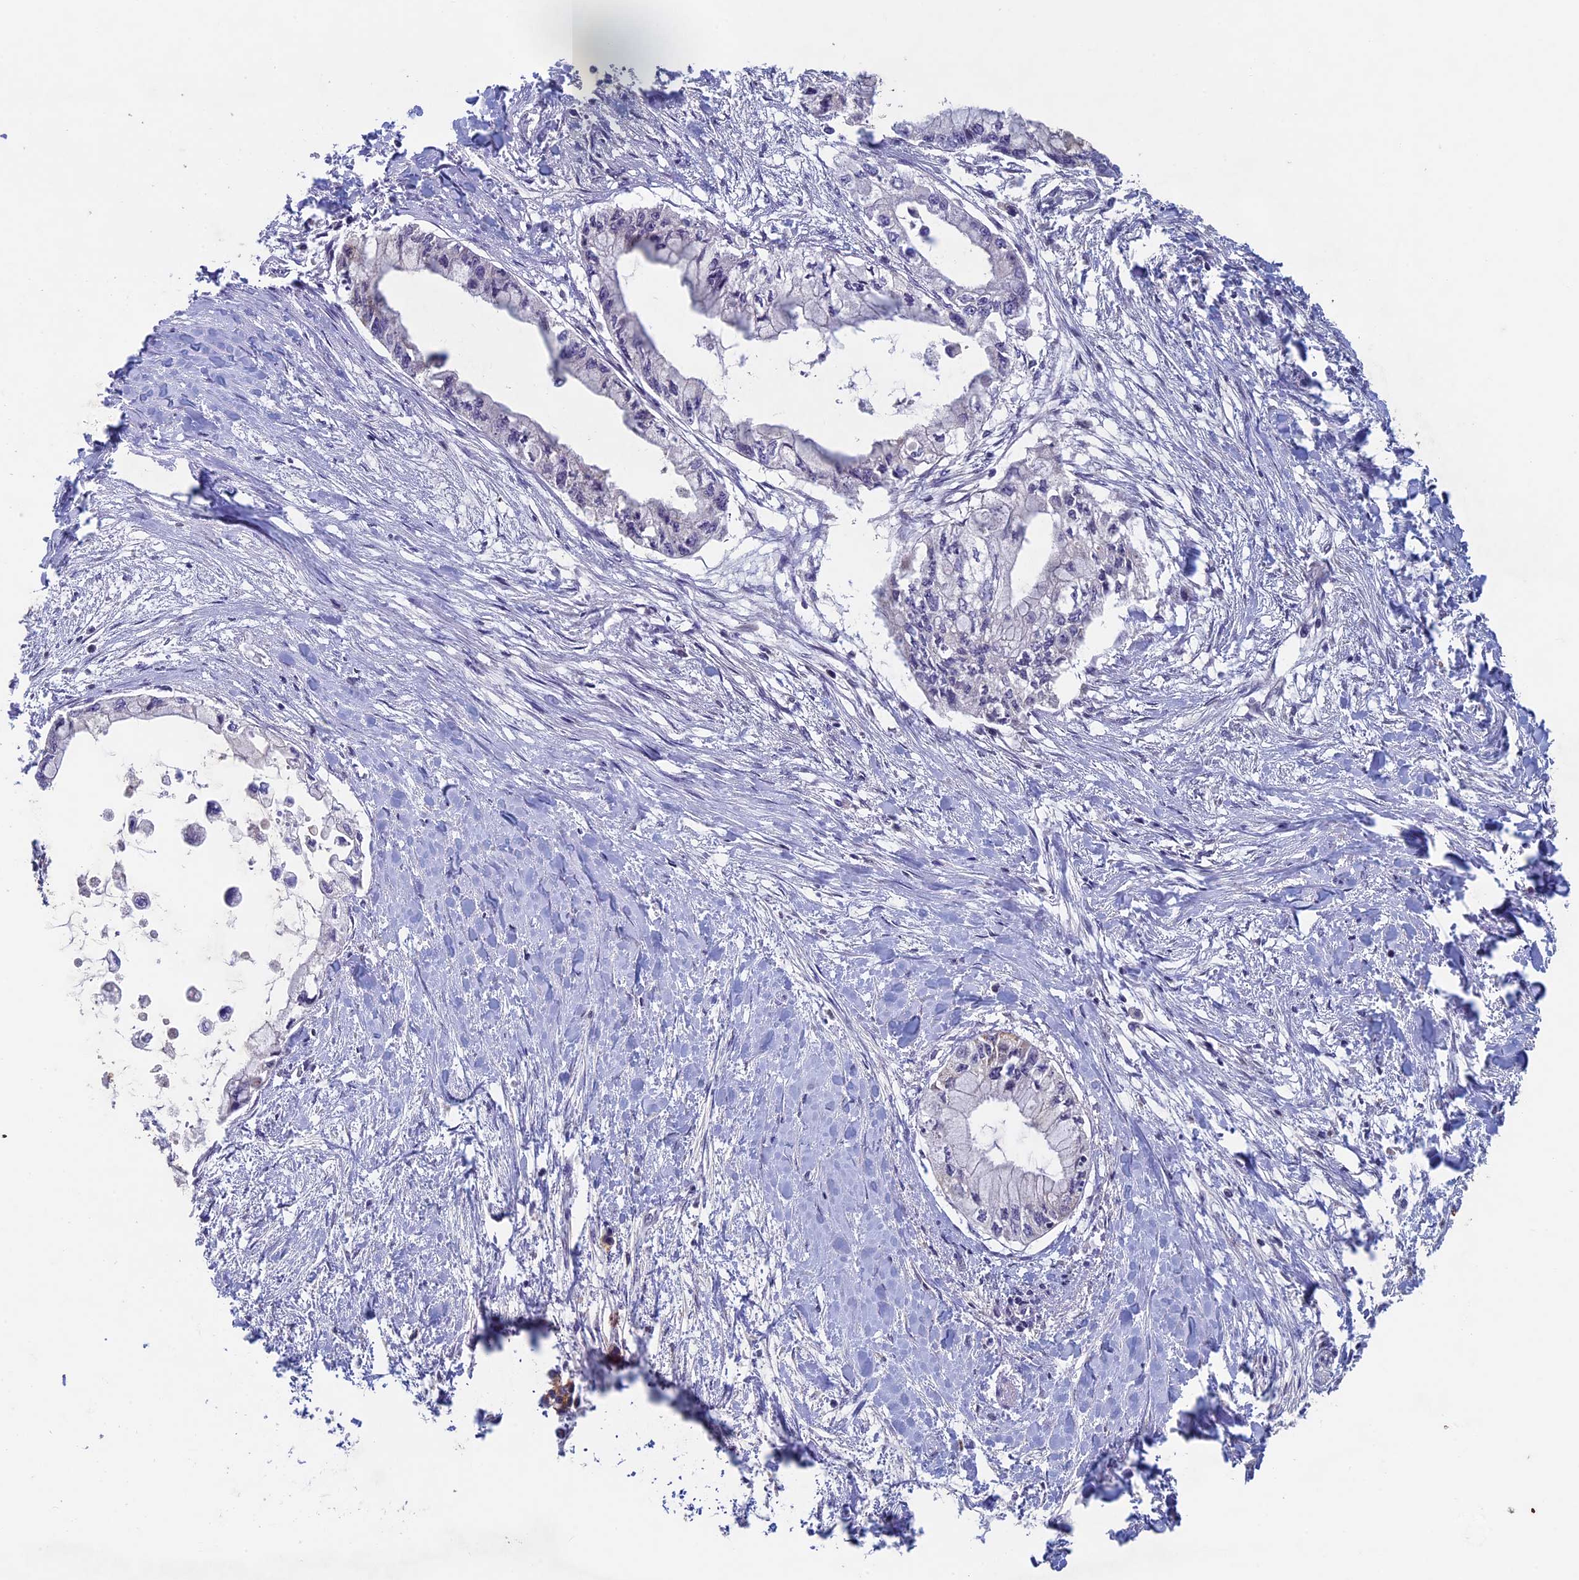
{"staining": {"intensity": "negative", "quantity": "none", "location": "none"}, "tissue": "pancreatic cancer", "cell_type": "Tumor cells", "image_type": "cancer", "snomed": [{"axis": "morphology", "description": "Adenocarcinoma, NOS"}, {"axis": "topography", "description": "Pancreas"}], "caption": "Immunohistochemistry photomicrograph of human pancreatic adenocarcinoma stained for a protein (brown), which exhibits no expression in tumor cells.", "gene": "RCCD1", "patient": {"sex": "male", "age": 48}}